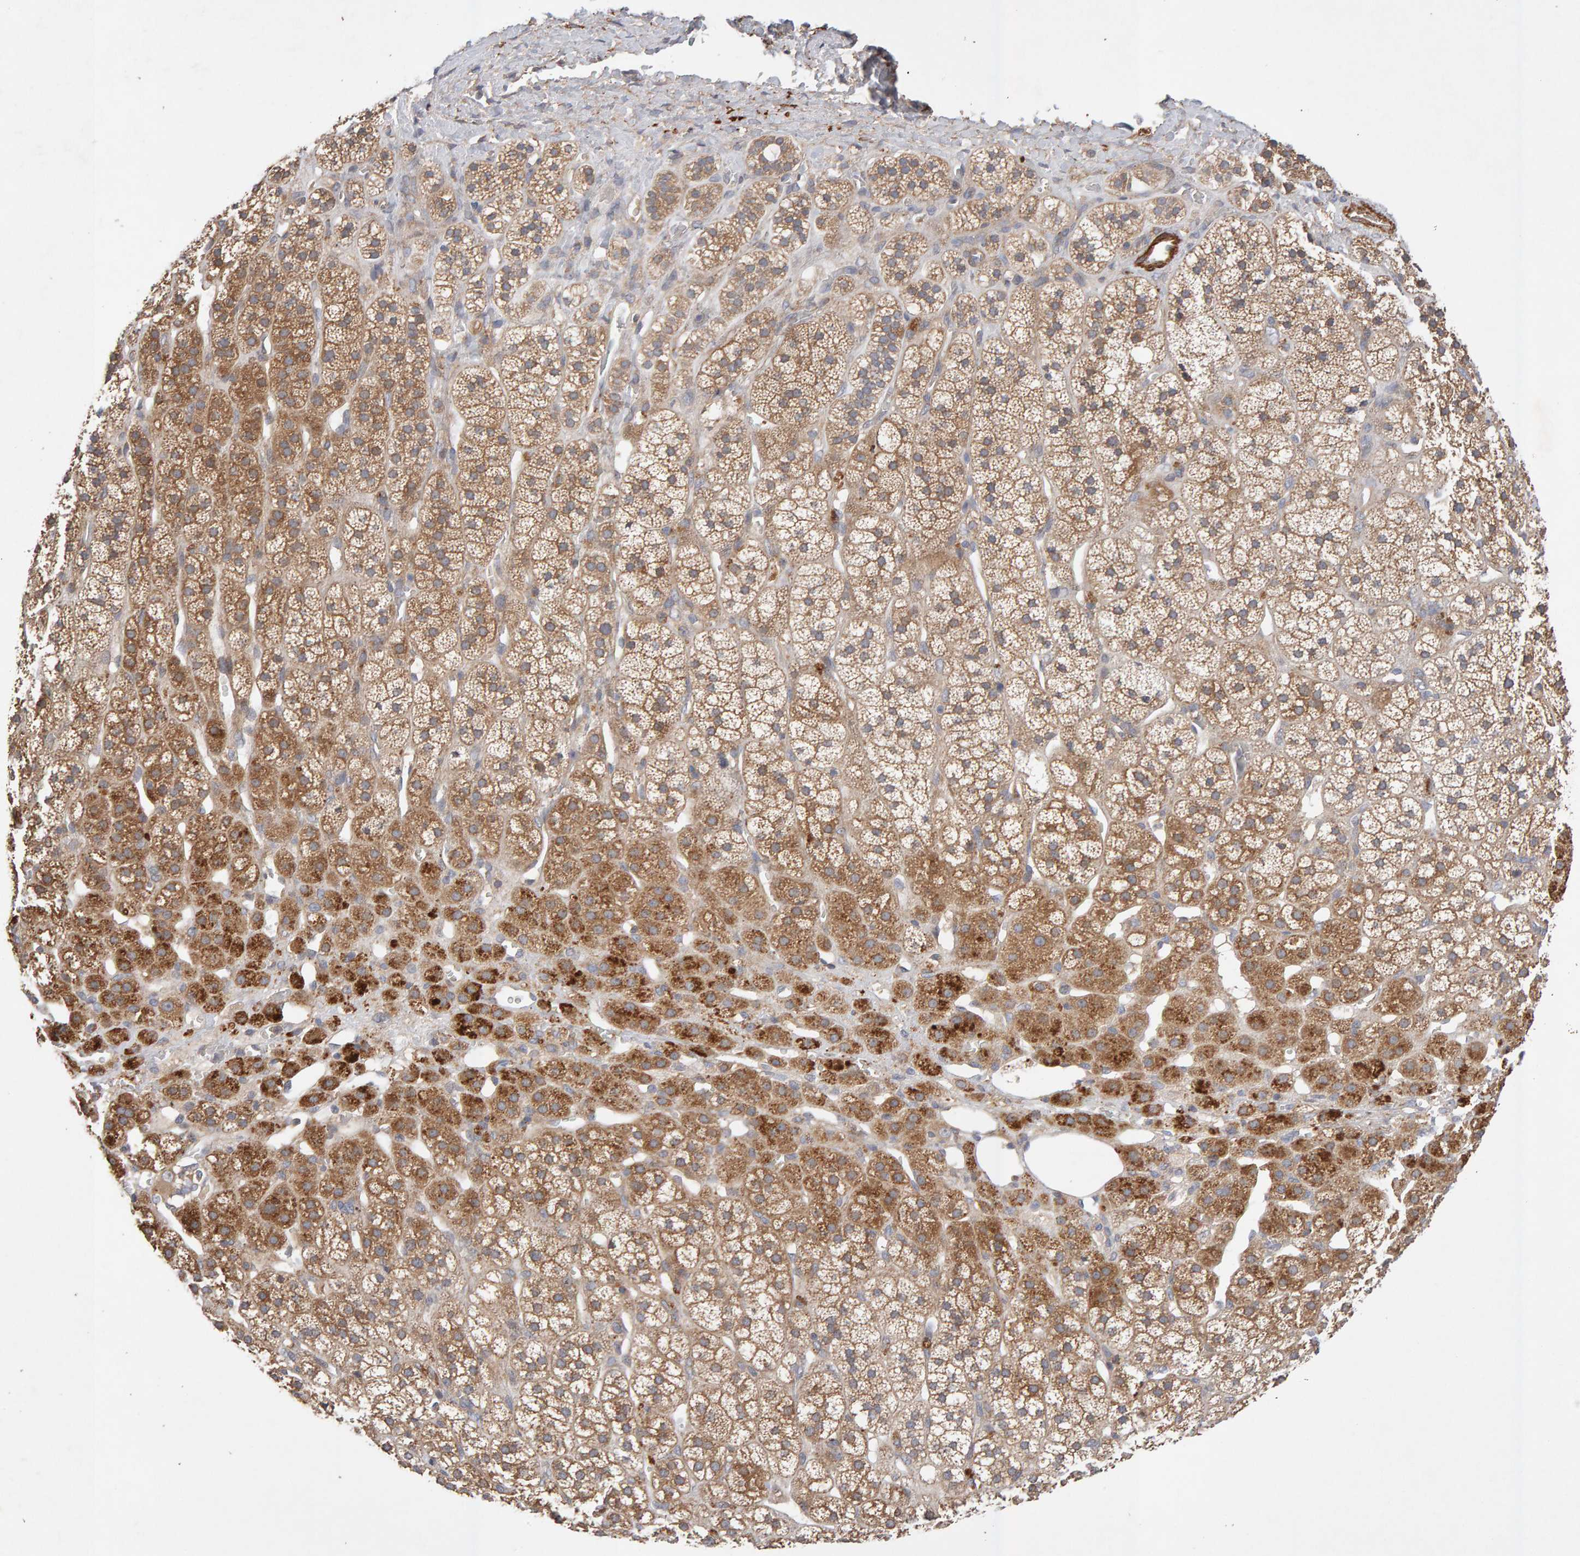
{"staining": {"intensity": "moderate", "quantity": ">75%", "location": "cytoplasmic/membranous"}, "tissue": "adrenal gland", "cell_type": "Glandular cells", "image_type": "normal", "snomed": [{"axis": "morphology", "description": "Normal tissue, NOS"}, {"axis": "topography", "description": "Adrenal gland"}], "caption": "Protein positivity by IHC demonstrates moderate cytoplasmic/membranous staining in about >75% of glandular cells in normal adrenal gland.", "gene": "RNF19A", "patient": {"sex": "male", "age": 56}}